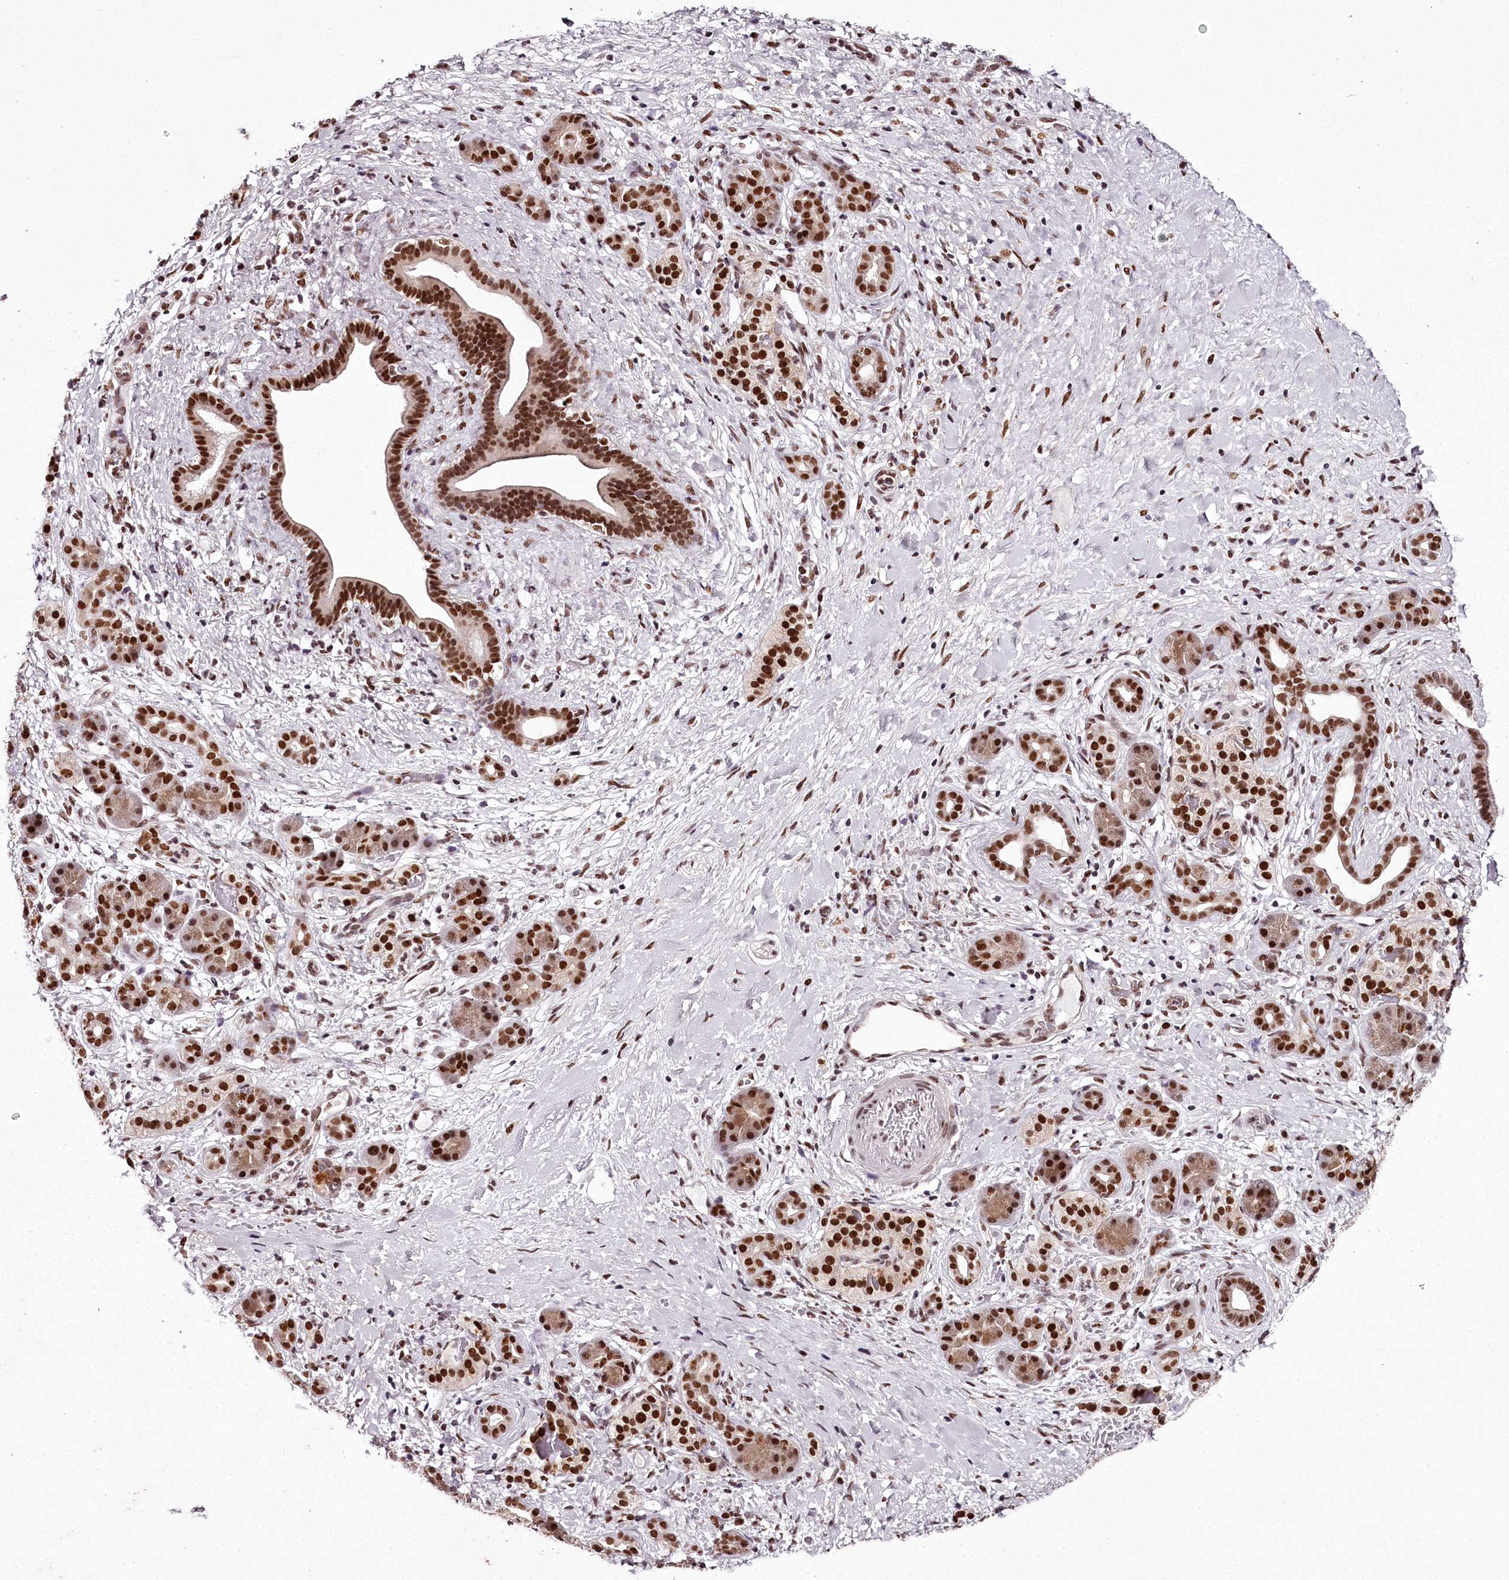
{"staining": {"intensity": "strong", "quantity": ">75%", "location": "nuclear"}, "tissue": "pancreatic cancer", "cell_type": "Tumor cells", "image_type": "cancer", "snomed": [{"axis": "morphology", "description": "Normal tissue, NOS"}, {"axis": "morphology", "description": "Adenocarcinoma, NOS"}, {"axis": "topography", "description": "Pancreas"}, {"axis": "topography", "description": "Peripheral nerve tissue"}], "caption": "Brown immunohistochemical staining in human pancreatic cancer (adenocarcinoma) reveals strong nuclear expression in approximately >75% of tumor cells.", "gene": "PSPC1", "patient": {"sex": "female", "age": 77}}